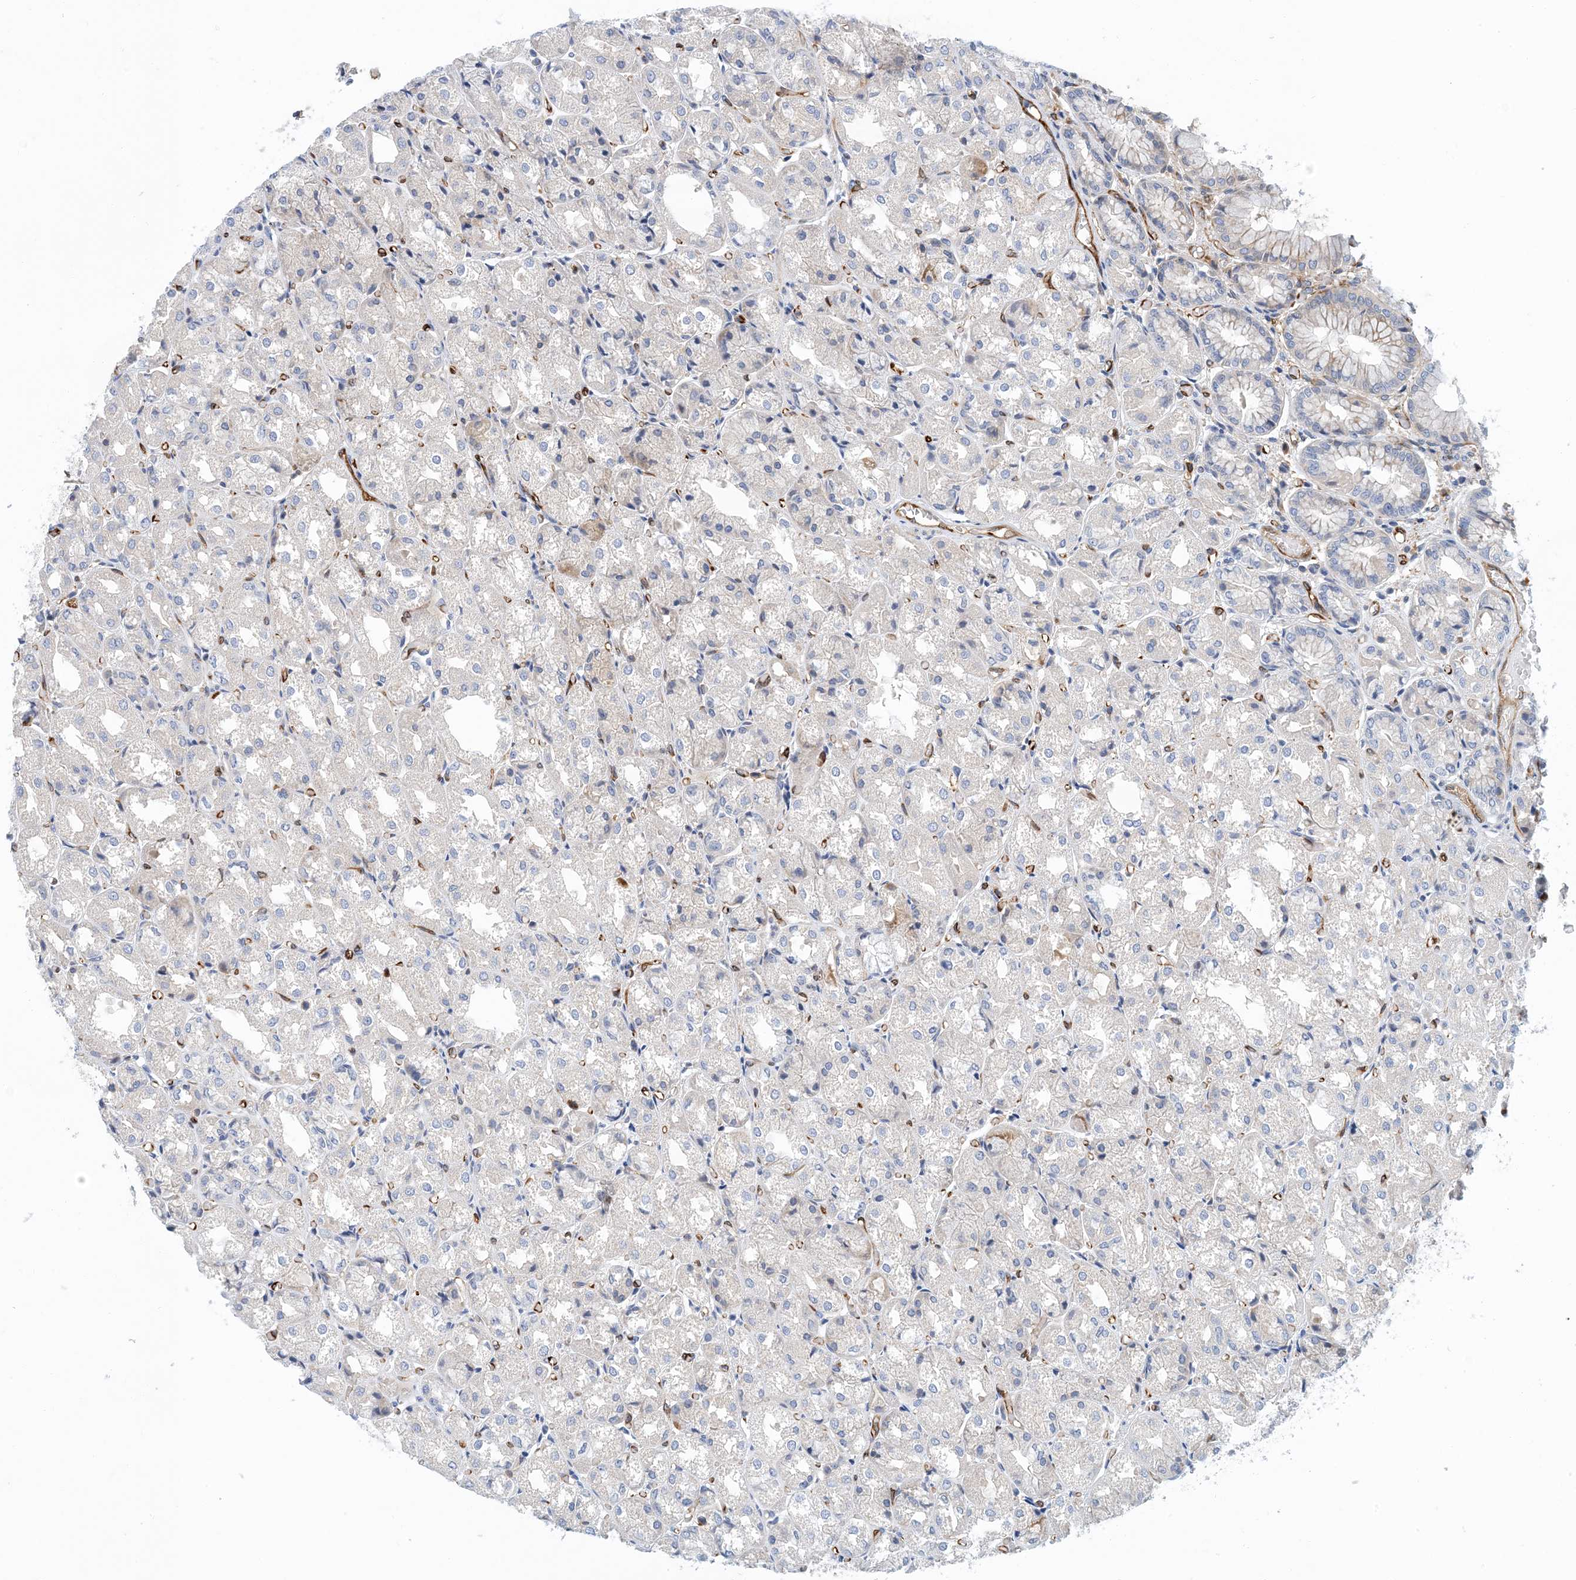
{"staining": {"intensity": "moderate", "quantity": "<25%", "location": "cytoplasmic/membranous"}, "tissue": "stomach", "cell_type": "Glandular cells", "image_type": "normal", "snomed": [{"axis": "morphology", "description": "Normal tissue, NOS"}, {"axis": "topography", "description": "Stomach, upper"}], "caption": "This image exhibits benign stomach stained with immunohistochemistry (IHC) to label a protein in brown. The cytoplasmic/membranous of glandular cells show moderate positivity for the protein. Nuclei are counter-stained blue.", "gene": "PCDHA2", "patient": {"sex": "male", "age": 72}}